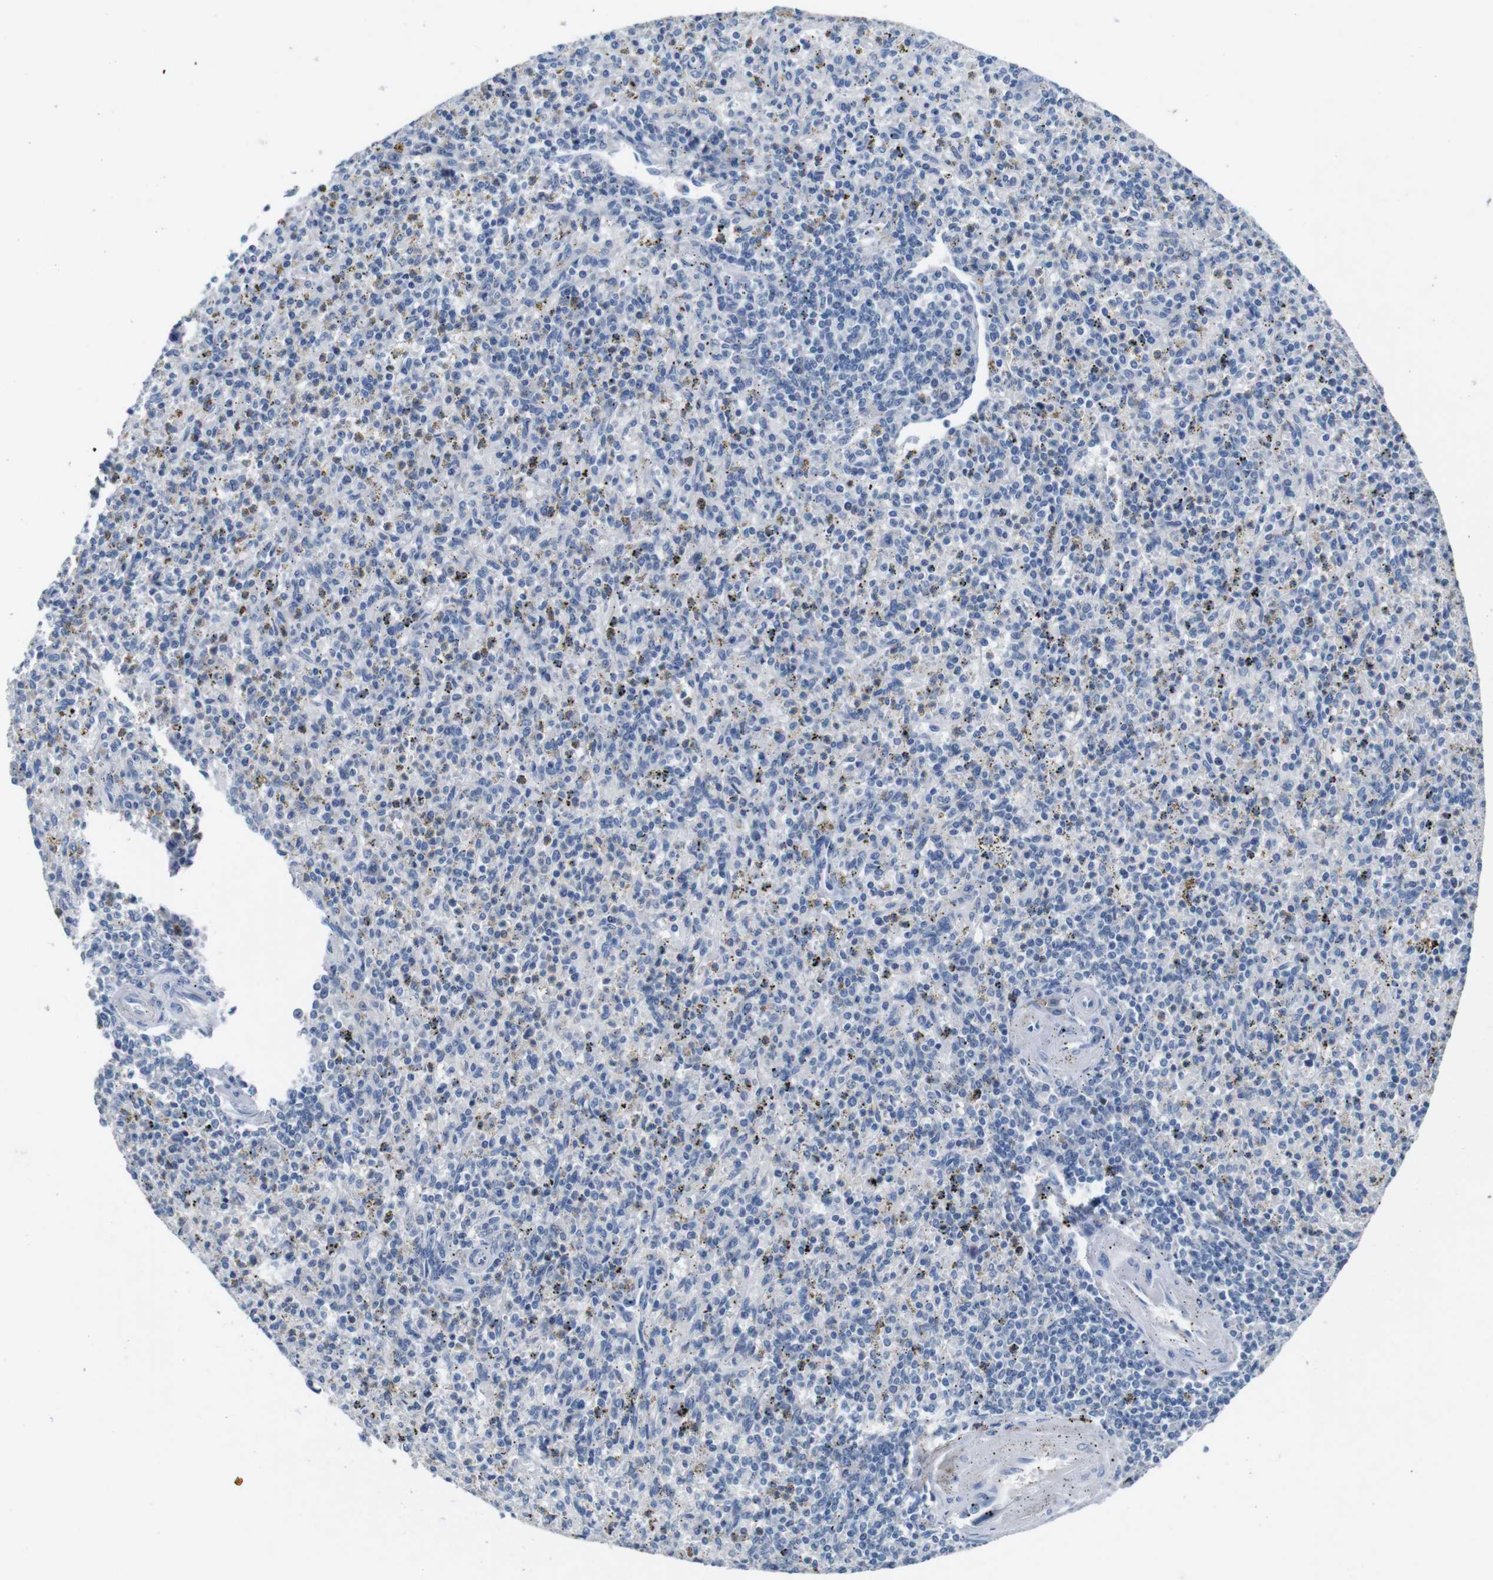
{"staining": {"intensity": "negative", "quantity": "none", "location": "none"}, "tissue": "spleen", "cell_type": "Cells in red pulp", "image_type": "normal", "snomed": [{"axis": "morphology", "description": "Normal tissue, NOS"}, {"axis": "topography", "description": "Spleen"}], "caption": "Spleen stained for a protein using immunohistochemistry (IHC) exhibits no expression cells in red pulp.", "gene": "SLC2A8", "patient": {"sex": "male", "age": 72}}